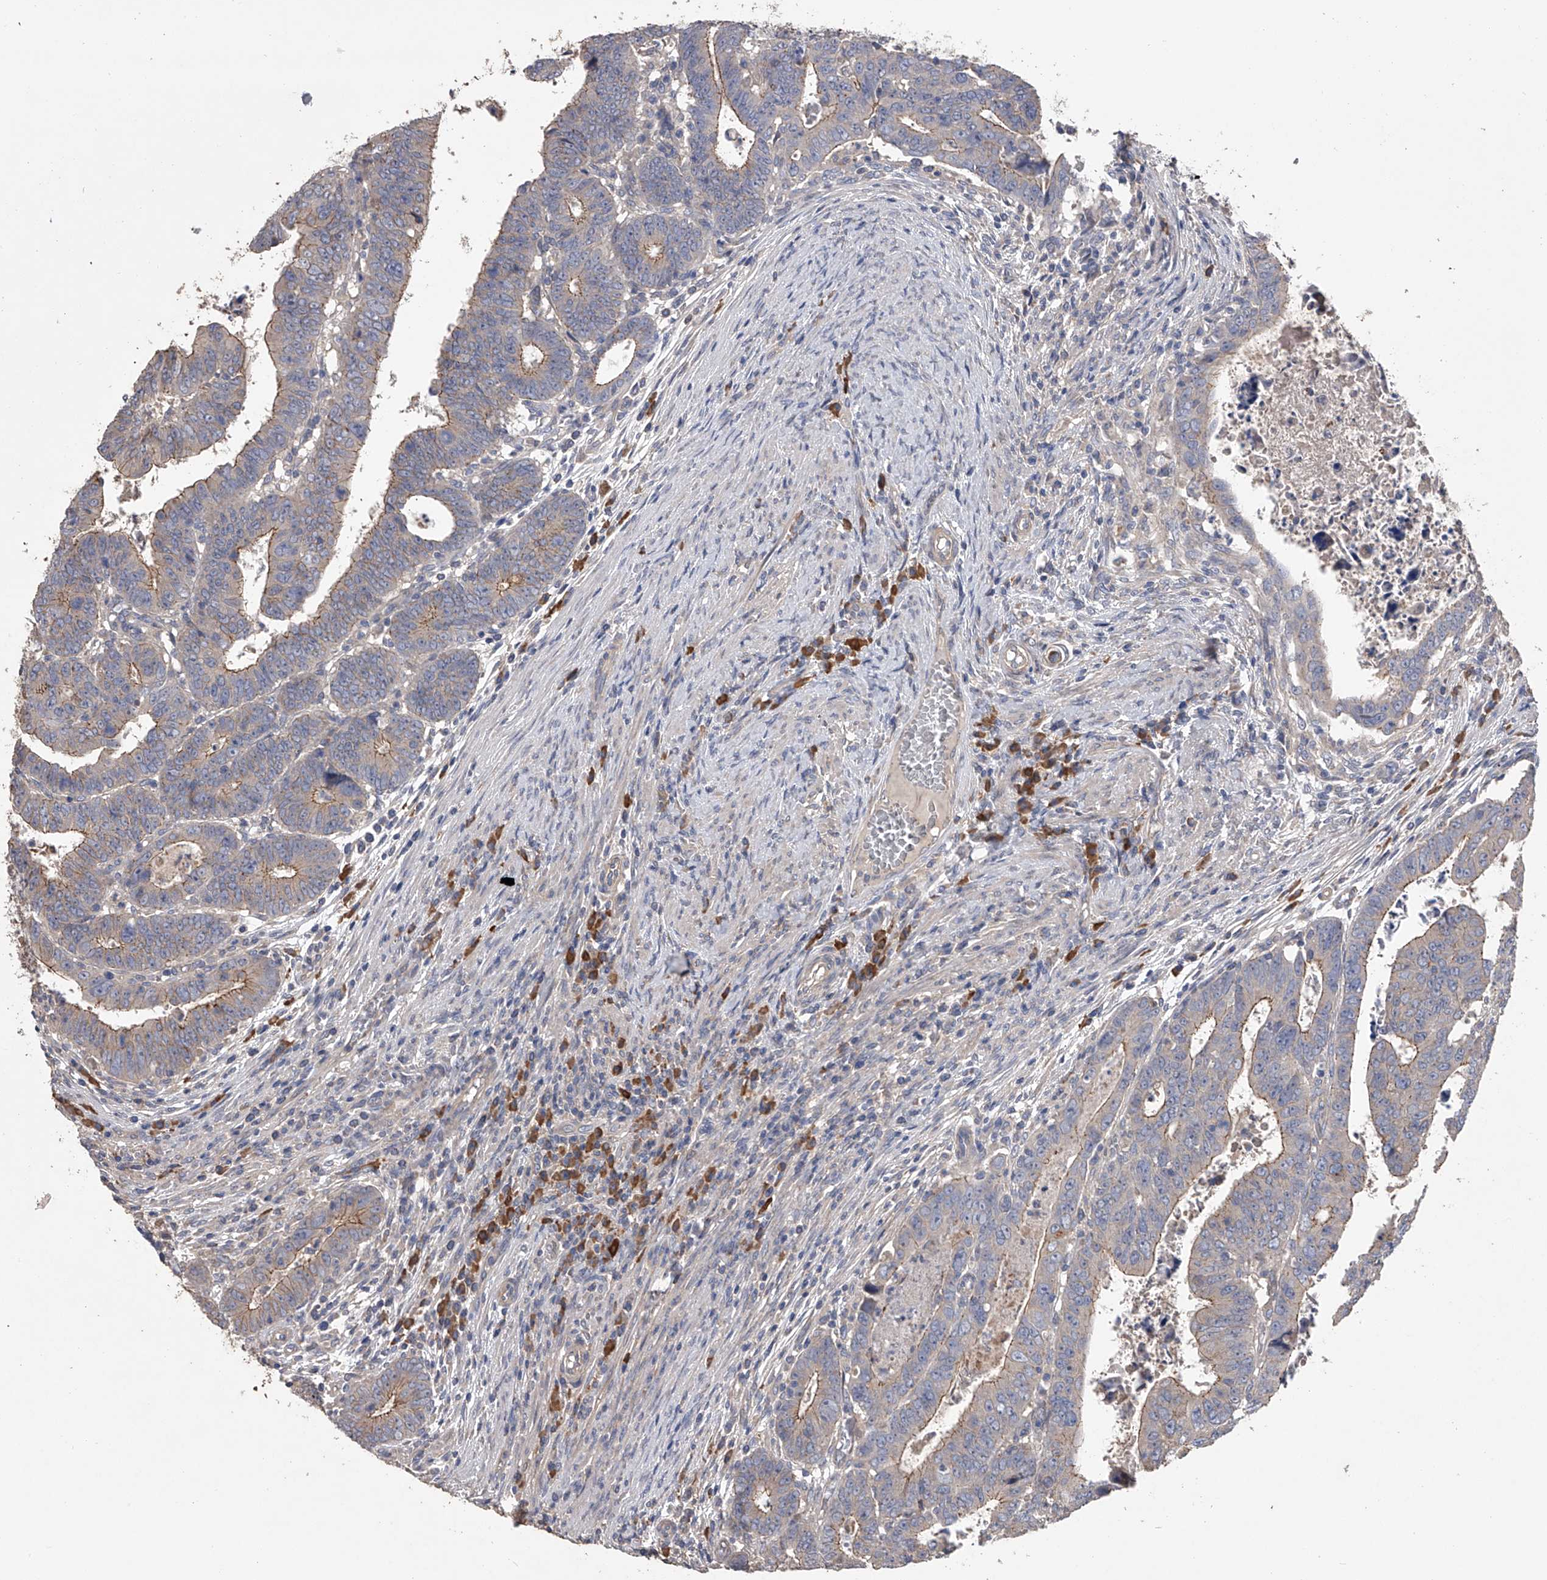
{"staining": {"intensity": "moderate", "quantity": "25%-75%", "location": "cytoplasmic/membranous"}, "tissue": "colorectal cancer", "cell_type": "Tumor cells", "image_type": "cancer", "snomed": [{"axis": "morphology", "description": "Normal tissue, NOS"}, {"axis": "morphology", "description": "Adenocarcinoma, NOS"}, {"axis": "topography", "description": "Rectum"}], "caption": "High-power microscopy captured an immunohistochemistry (IHC) image of adenocarcinoma (colorectal), revealing moderate cytoplasmic/membranous expression in approximately 25%-75% of tumor cells.", "gene": "ZNF343", "patient": {"sex": "female", "age": 65}}